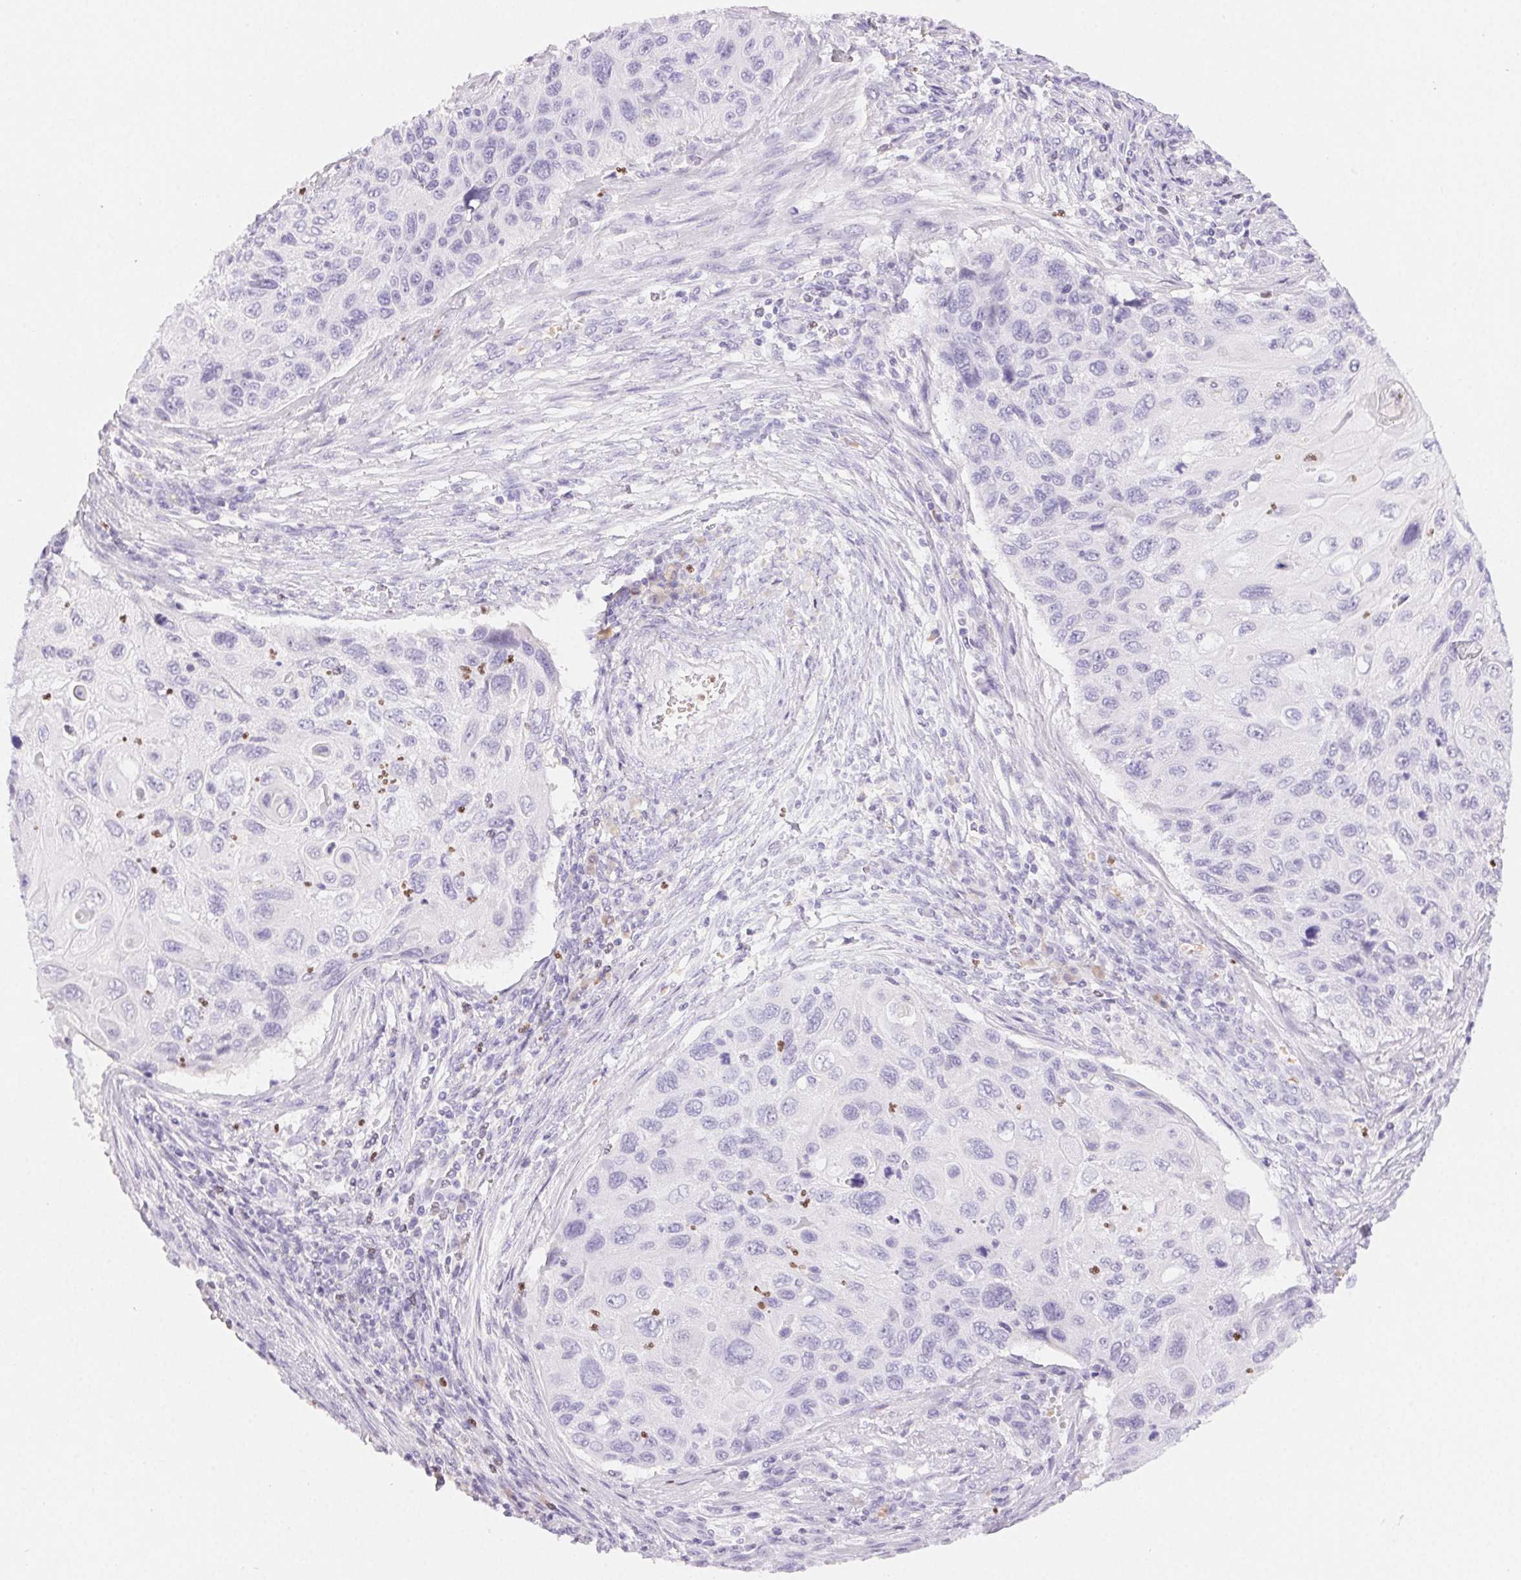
{"staining": {"intensity": "negative", "quantity": "none", "location": "none"}, "tissue": "cervical cancer", "cell_type": "Tumor cells", "image_type": "cancer", "snomed": [{"axis": "morphology", "description": "Squamous cell carcinoma, NOS"}, {"axis": "topography", "description": "Cervix"}], "caption": "There is no significant staining in tumor cells of squamous cell carcinoma (cervical).", "gene": "PADI4", "patient": {"sex": "female", "age": 70}}